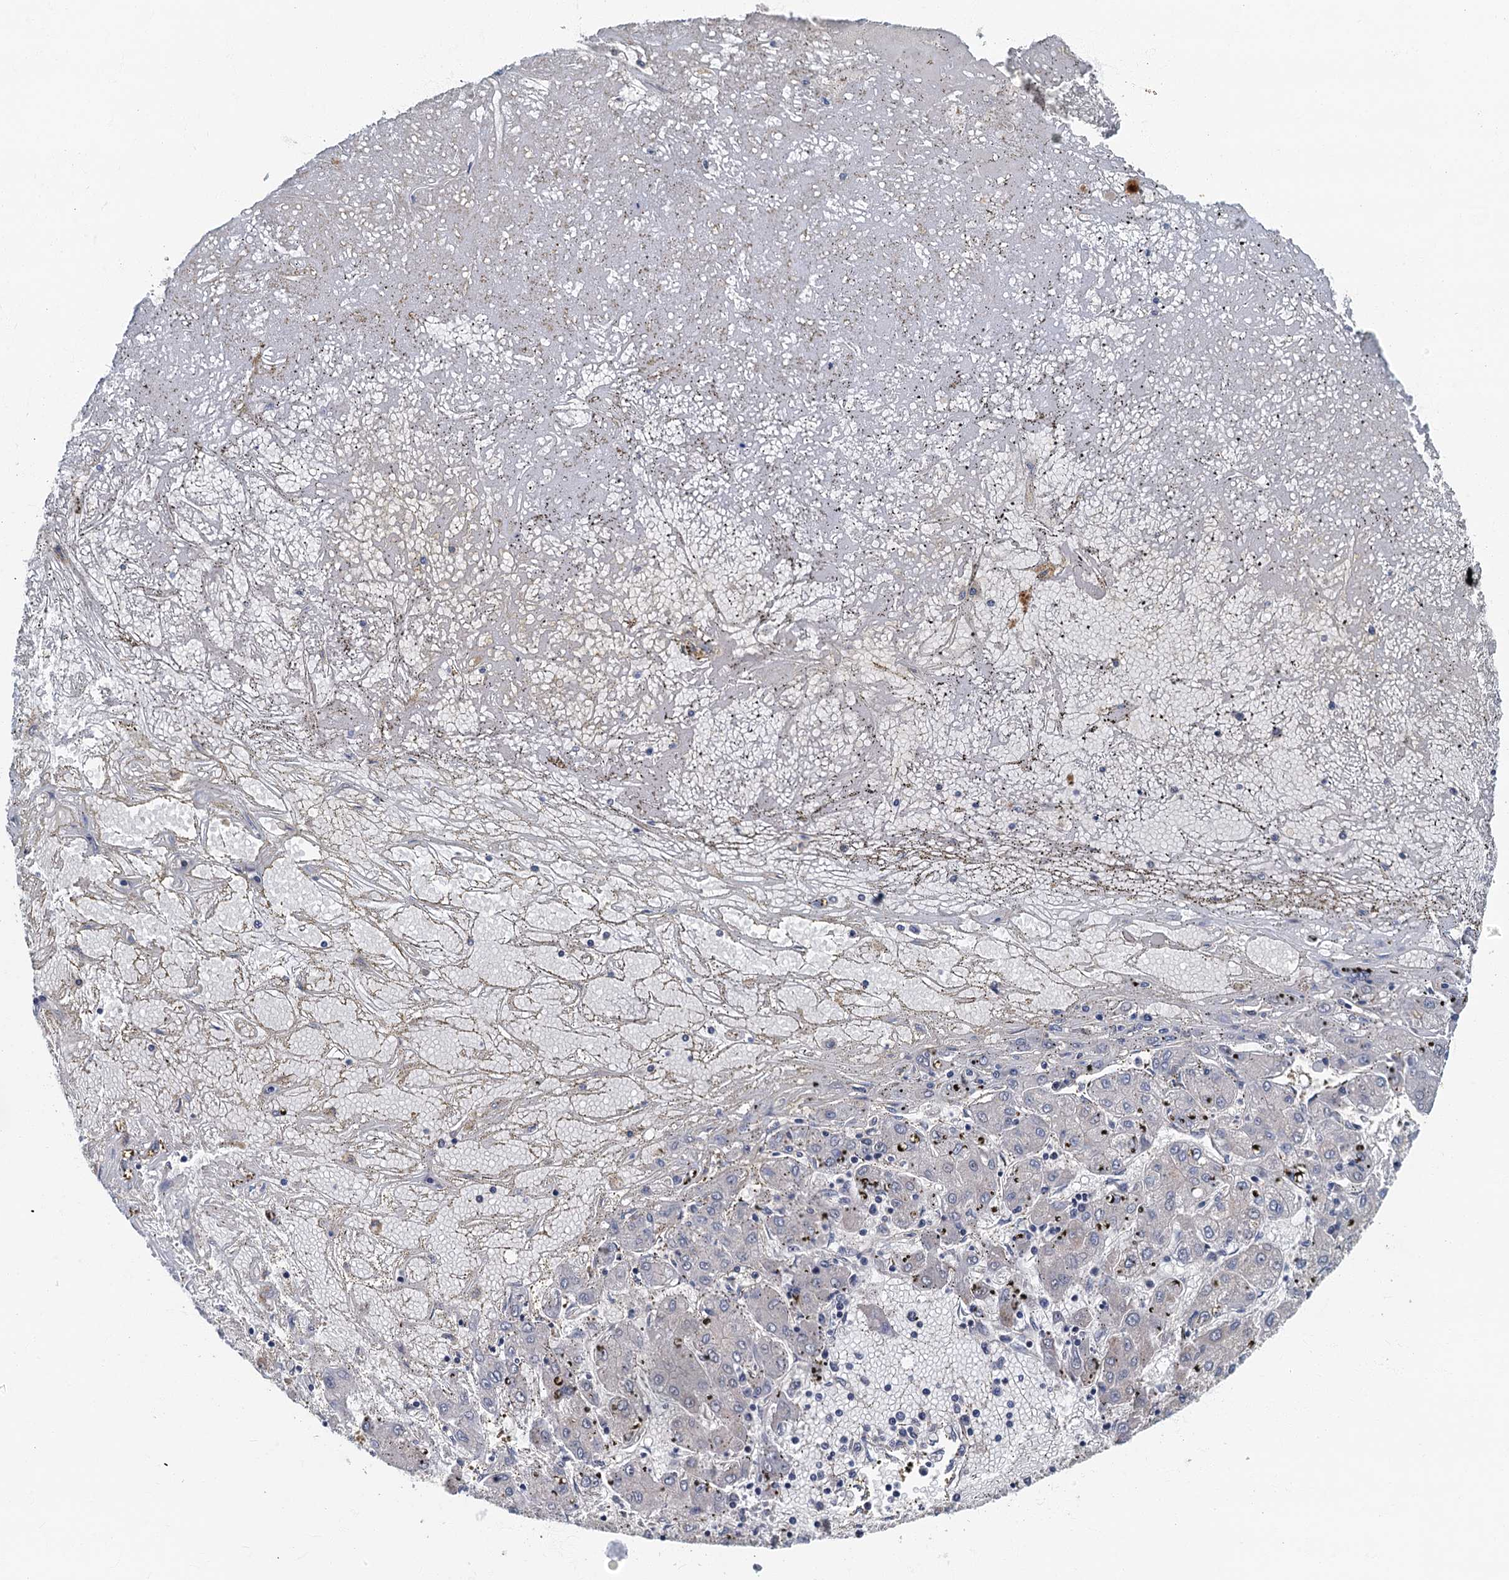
{"staining": {"intensity": "negative", "quantity": "none", "location": "none"}, "tissue": "liver cancer", "cell_type": "Tumor cells", "image_type": "cancer", "snomed": [{"axis": "morphology", "description": "Carcinoma, Hepatocellular, NOS"}, {"axis": "topography", "description": "Liver"}], "caption": "Hepatocellular carcinoma (liver) was stained to show a protein in brown. There is no significant staining in tumor cells.", "gene": "CKAP2L", "patient": {"sex": "male", "age": 72}}